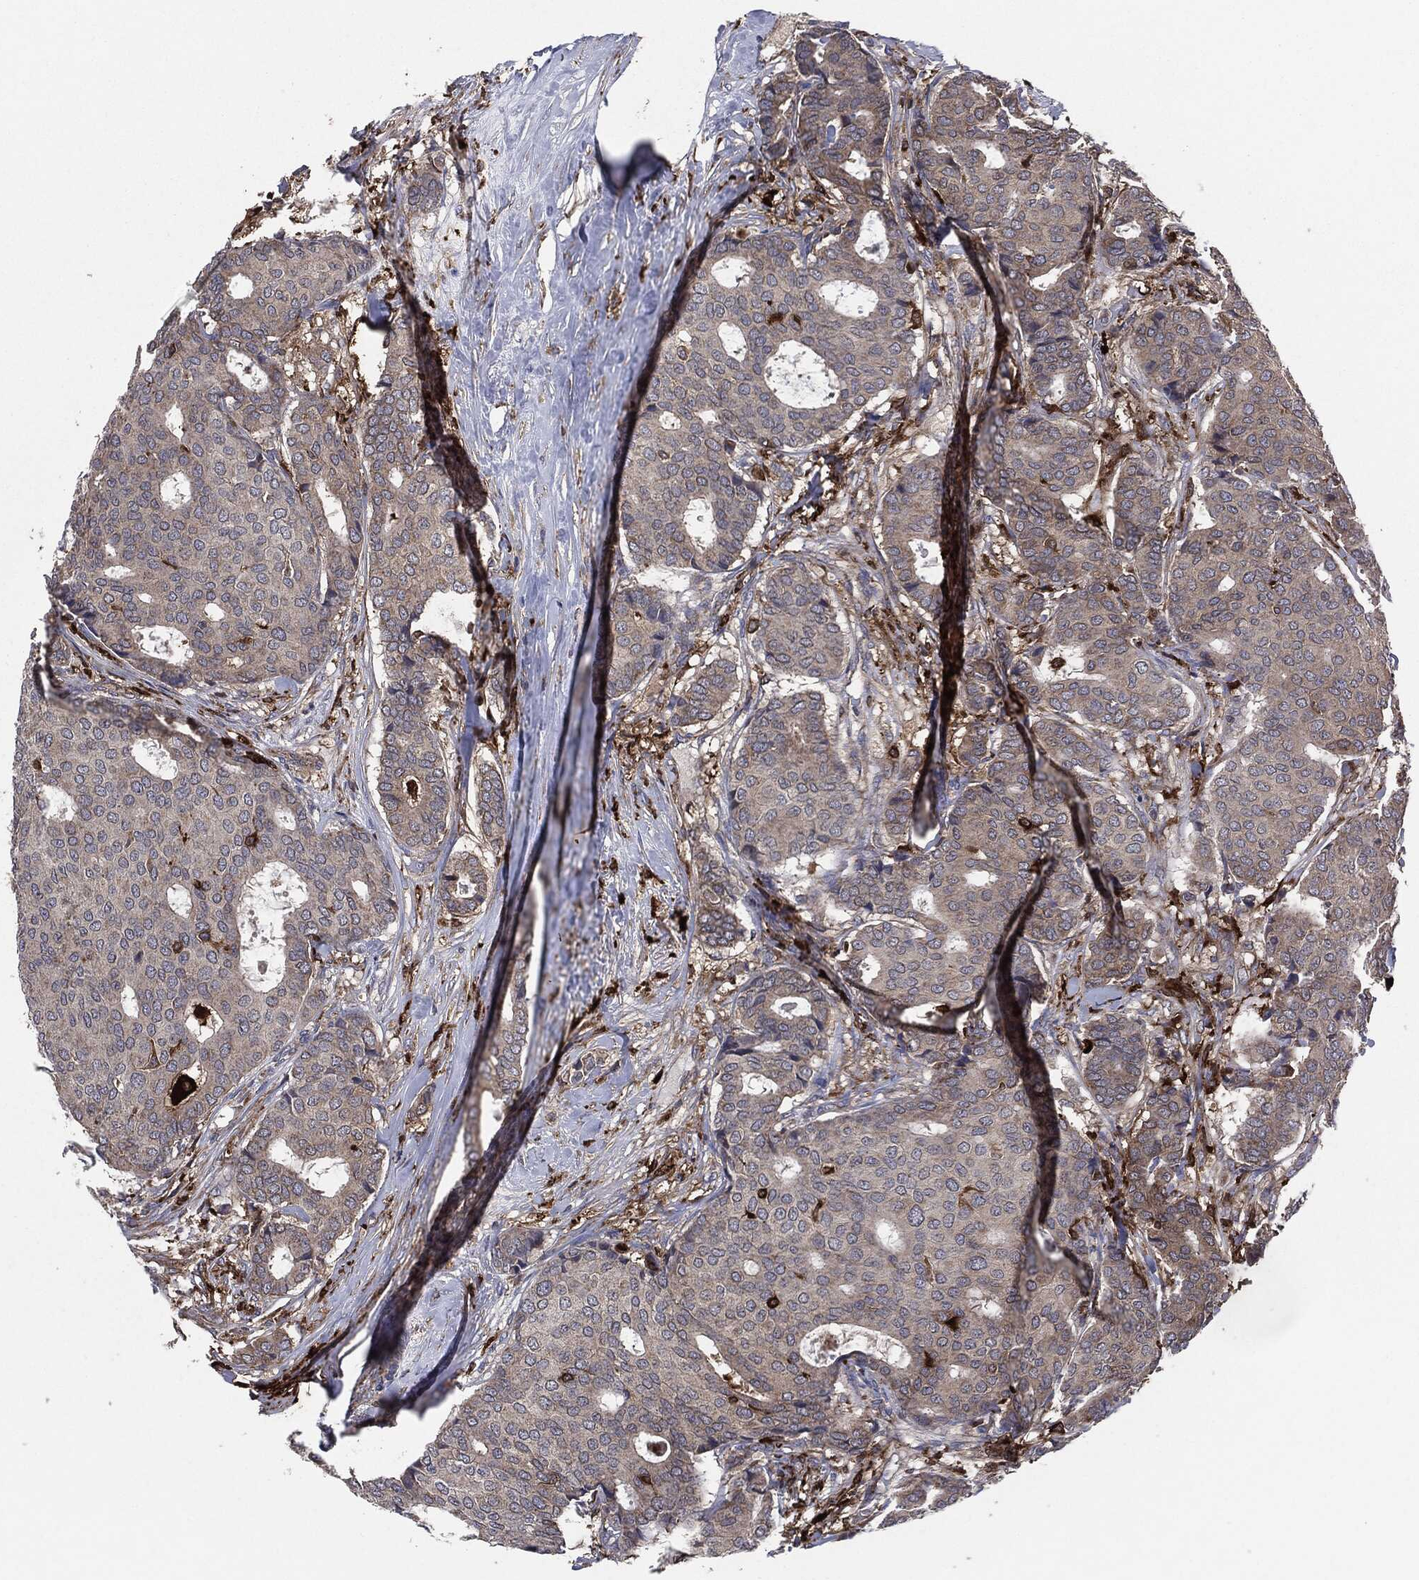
{"staining": {"intensity": "moderate", "quantity": "<25%", "location": "cytoplasmic/membranous"}, "tissue": "breast cancer", "cell_type": "Tumor cells", "image_type": "cancer", "snomed": [{"axis": "morphology", "description": "Duct carcinoma"}, {"axis": "topography", "description": "Breast"}], "caption": "Protein expression analysis of human breast cancer reveals moderate cytoplasmic/membranous positivity in about <25% of tumor cells.", "gene": "TMEM11", "patient": {"sex": "female", "age": 75}}